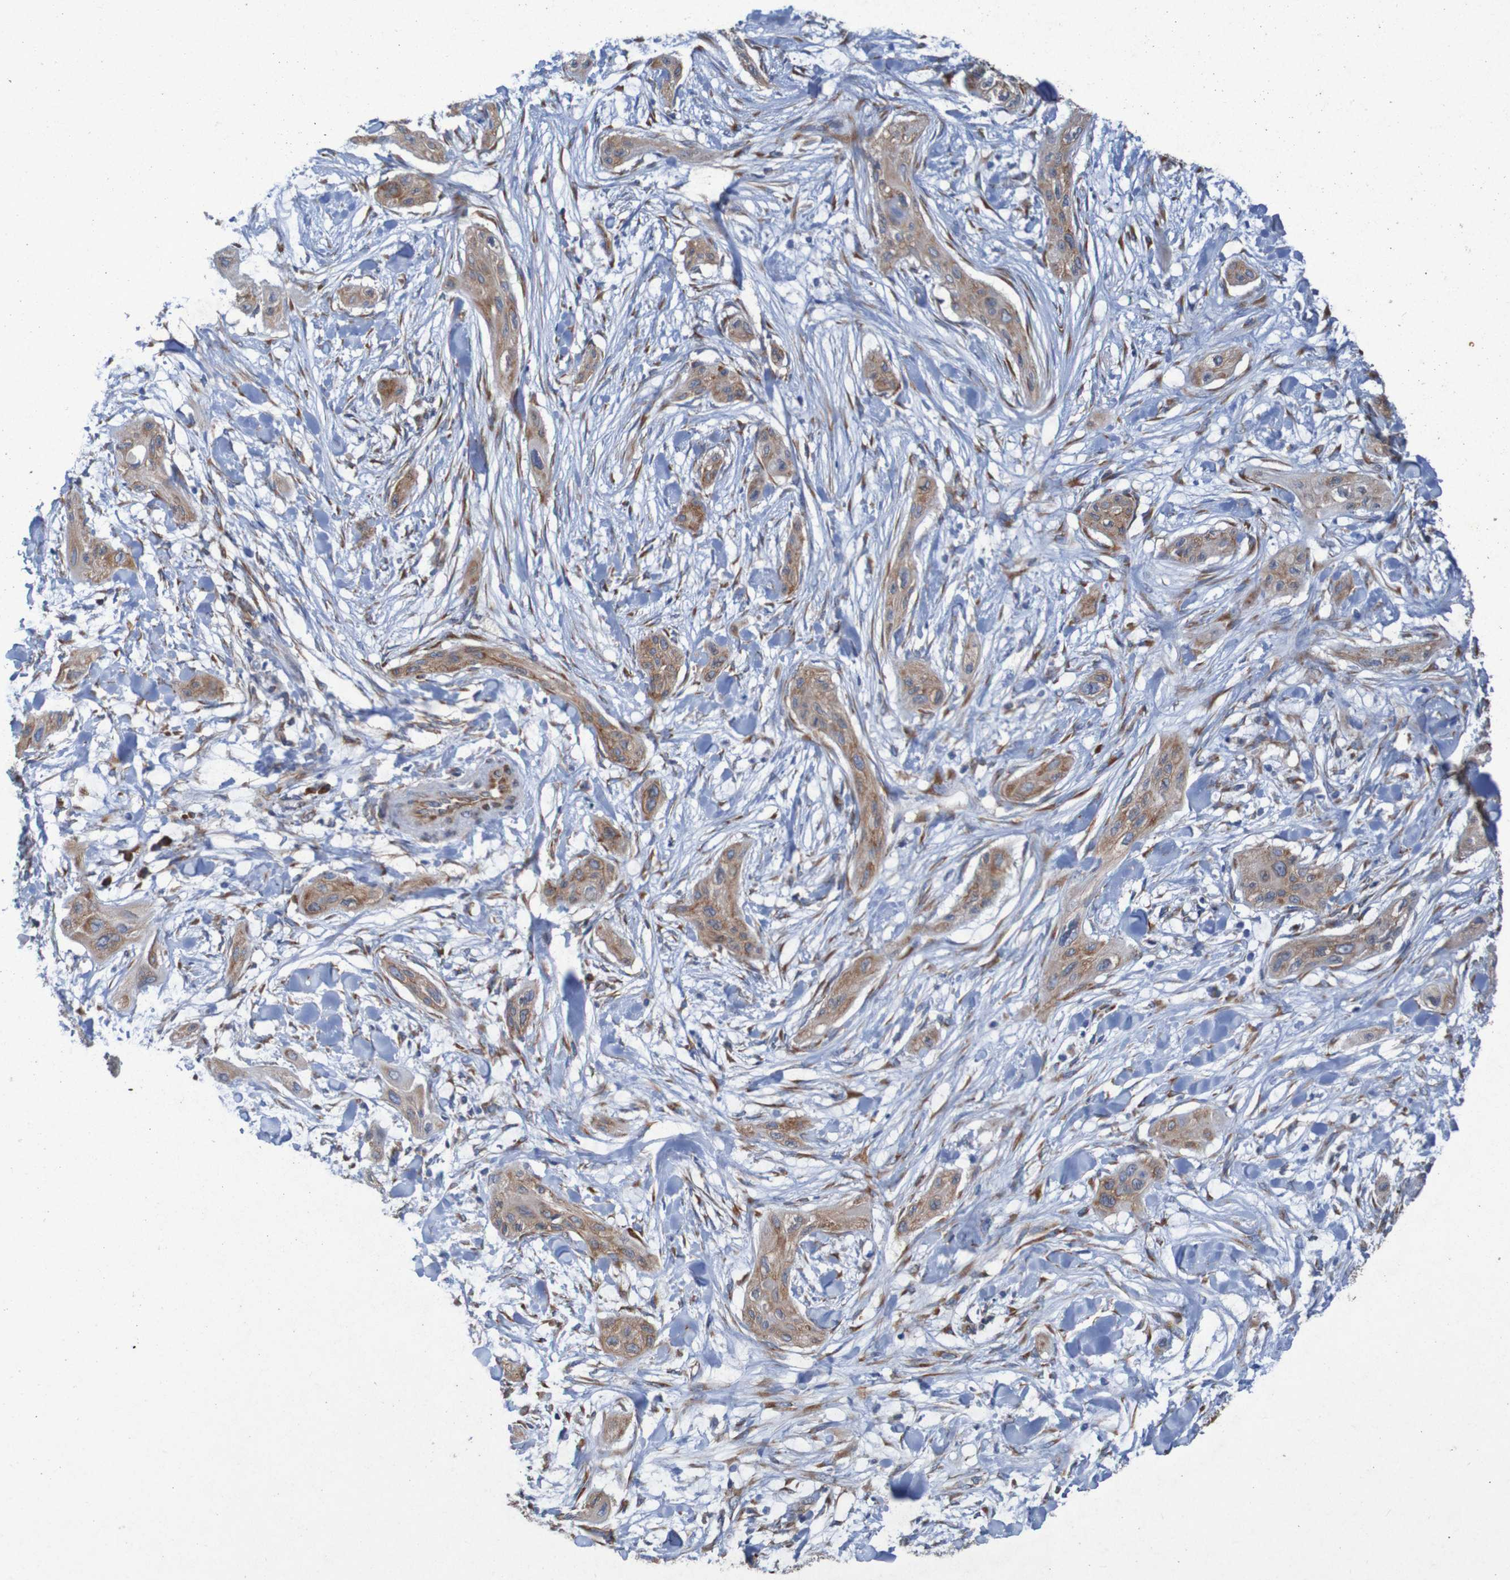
{"staining": {"intensity": "weak", "quantity": ">75%", "location": "cytoplasmic/membranous"}, "tissue": "lung cancer", "cell_type": "Tumor cells", "image_type": "cancer", "snomed": [{"axis": "morphology", "description": "Squamous cell carcinoma, NOS"}, {"axis": "topography", "description": "Lung"}], "caption": "Immunohistochemistry (IHC) staining of squamous cell carcinoma (lung), which displays low levels of weak cytoplasmic/membranous positivity in approximately >75% of tumor cells indicating weak cytoplasmic/membranous protein expression. The staining was performed using DAB (3,3'-diaminobenzidine) (brown) for protein detection and nuclei were counterstained in hematoxylin (blue).", "gene": "RPL10", "patient": {"sex": "female", "age": 47}}